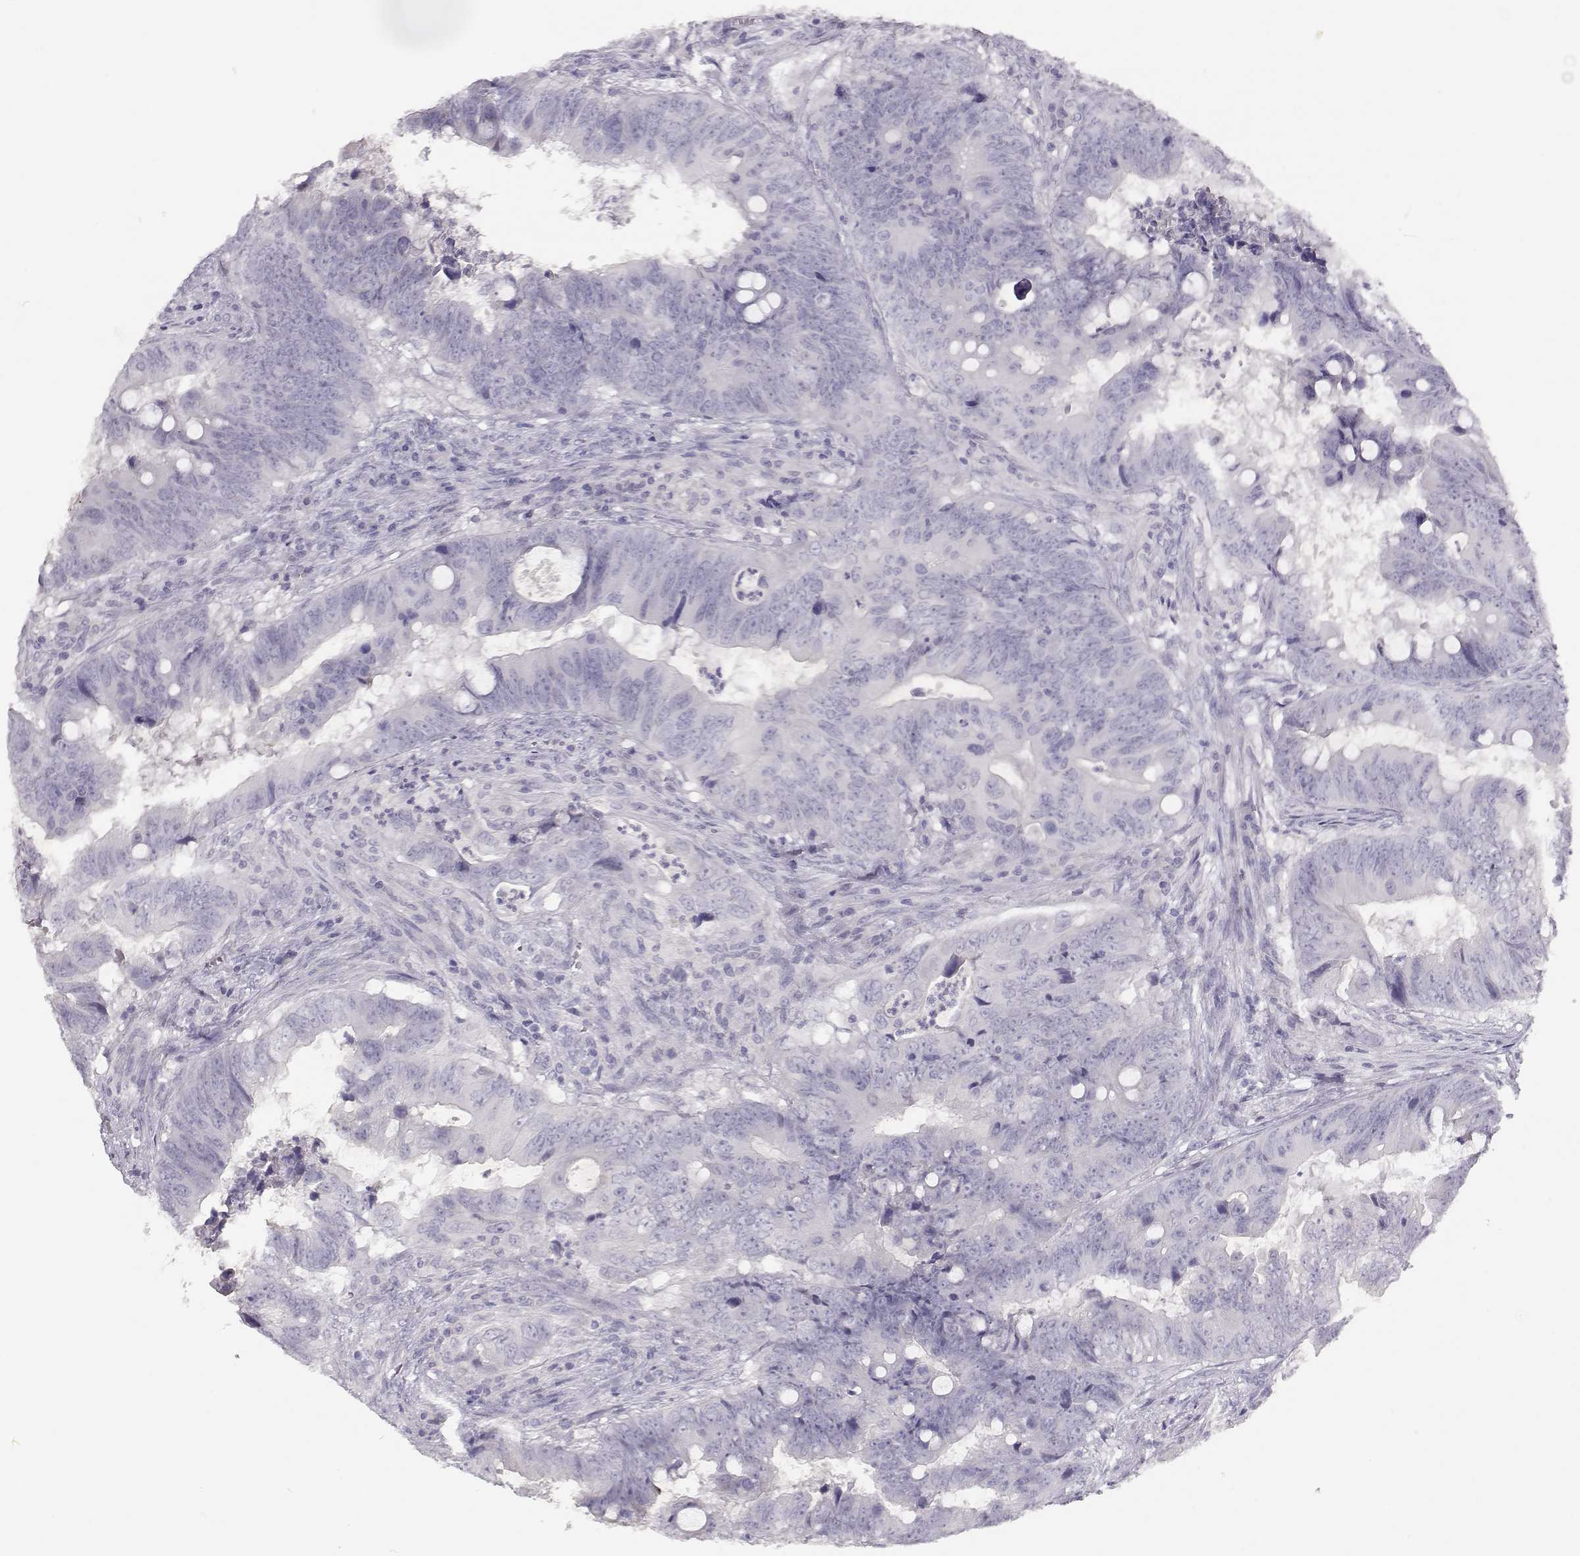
{"staining": {"intensity": "negative", "quantity": "none", "location": "none"}, "tissue": "colorectal cancer", "cell_type": "Tumor cells", "image_type": "cancer", "snomed": [{"axis": "morphology", "description": "Adenocarcinoma, NOS"}, {"axis": "topography", "description": "Colon"}], "caption": "Immunohistochemical staining of human adenocarcinoma (colorectal) reveals no significant expression in tumor cells.", "gene": "LEPR", "patient": {"sex": "female", "age": 82}}